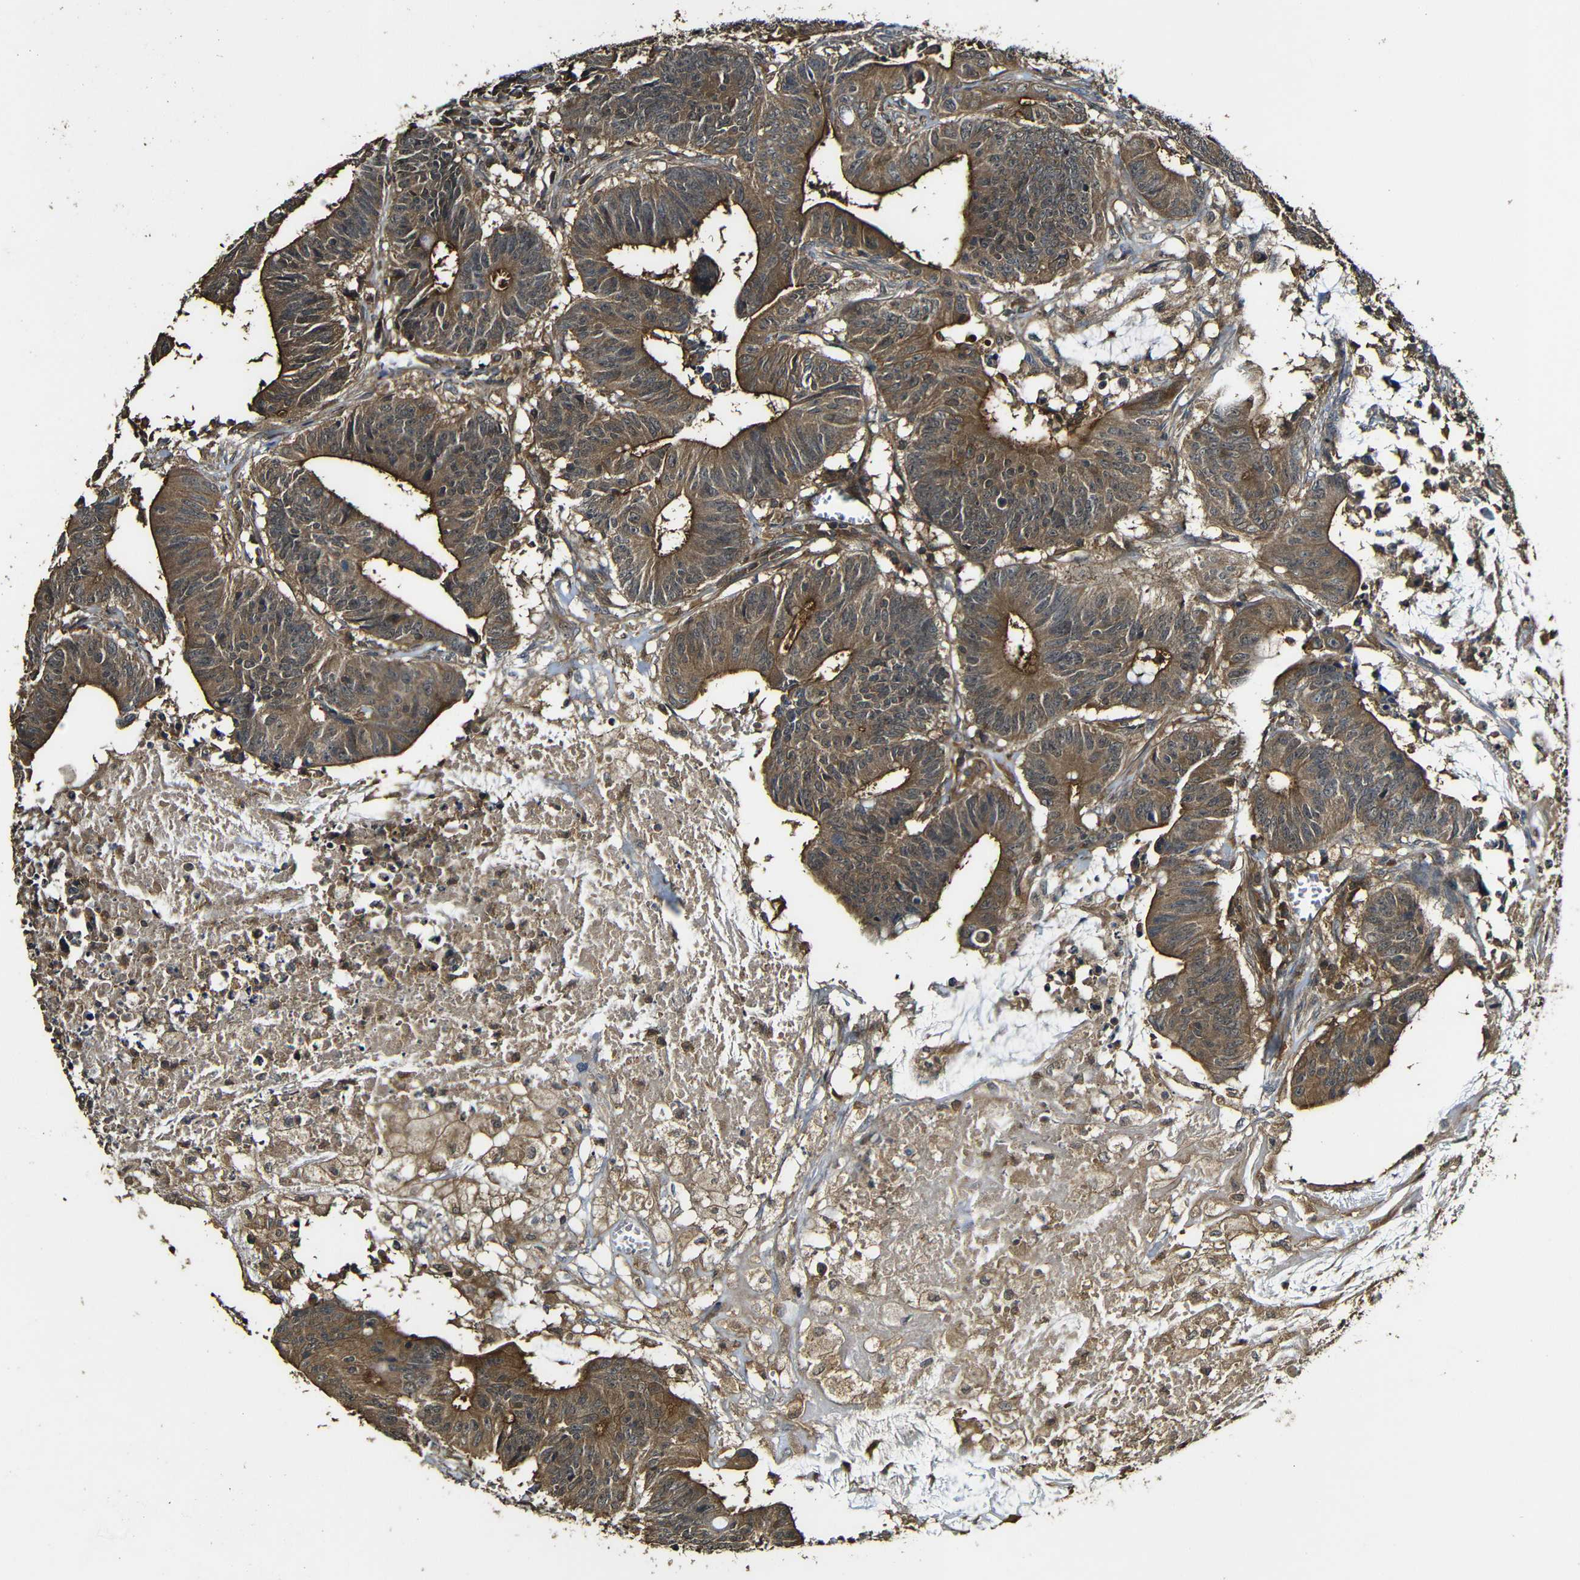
{"staining": {"intensity": "strong", "quantity": ">75%", "location": "cytoplasmic/membranous"}, "tissue": "colorectal cancer", "cell_type": "Tumor cells", "image_type": "cancer", "snomed": [{"axis": "morphology", "description": "Adenocarcinoma, NOS"}, {"axis": "topography", "description": "Colon"}], "caption": "This photomicrograph exhibits colorectal cancer (adenocarcinoma) stained with immunohistochemistry (IHC) to label a protein in brown. The cytoplasmic/membranous of tumor cells show strong positivity for the protein. Nuclei are counter-stained blue.", "gene": "CASP8", "patient": {"sex": "male", "age": 45}}